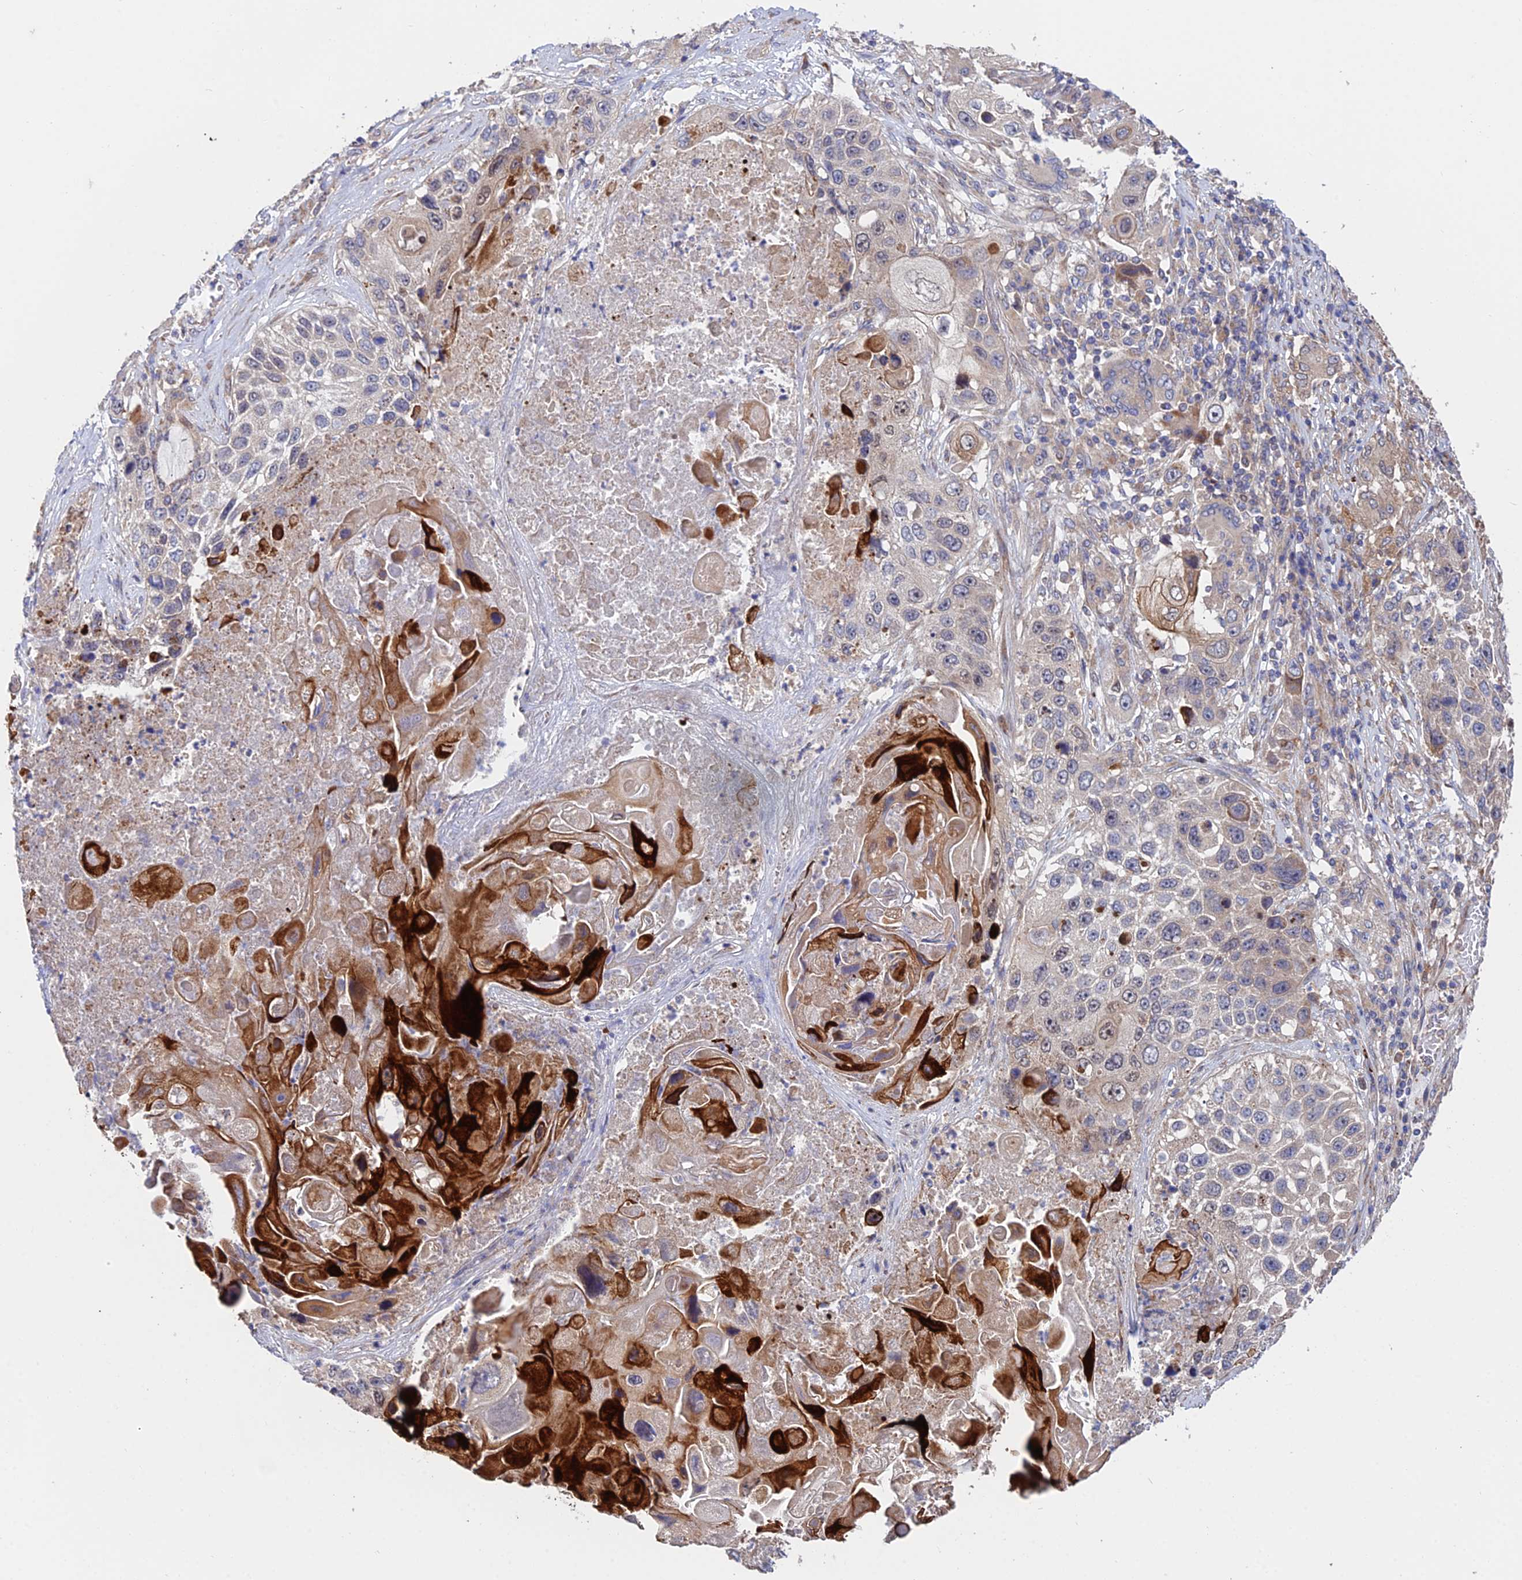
{"staining": {"intensity": "strong", "quantity": "<25%", "location": "cytoplasmic/membranous"}, "tissue": "lung cancer", "cell_type": "Tumor cells", "image_type": "cancer", "snomed": [{"axis": "morphology", "description": "Squamous cell carcinoma, NOS"}, {"axis": "topography", "description": "Lung"}], "caption": "Immunohistochemistry (IHC) histopathology image of lung cancer stained for a protein (brown), which shows medium levels of strong cytoplasmic/membranous positivity in about <25% of tumor cells.", "gene": "CDC37L1", "patient": {"sex": "male", "age": 61}}